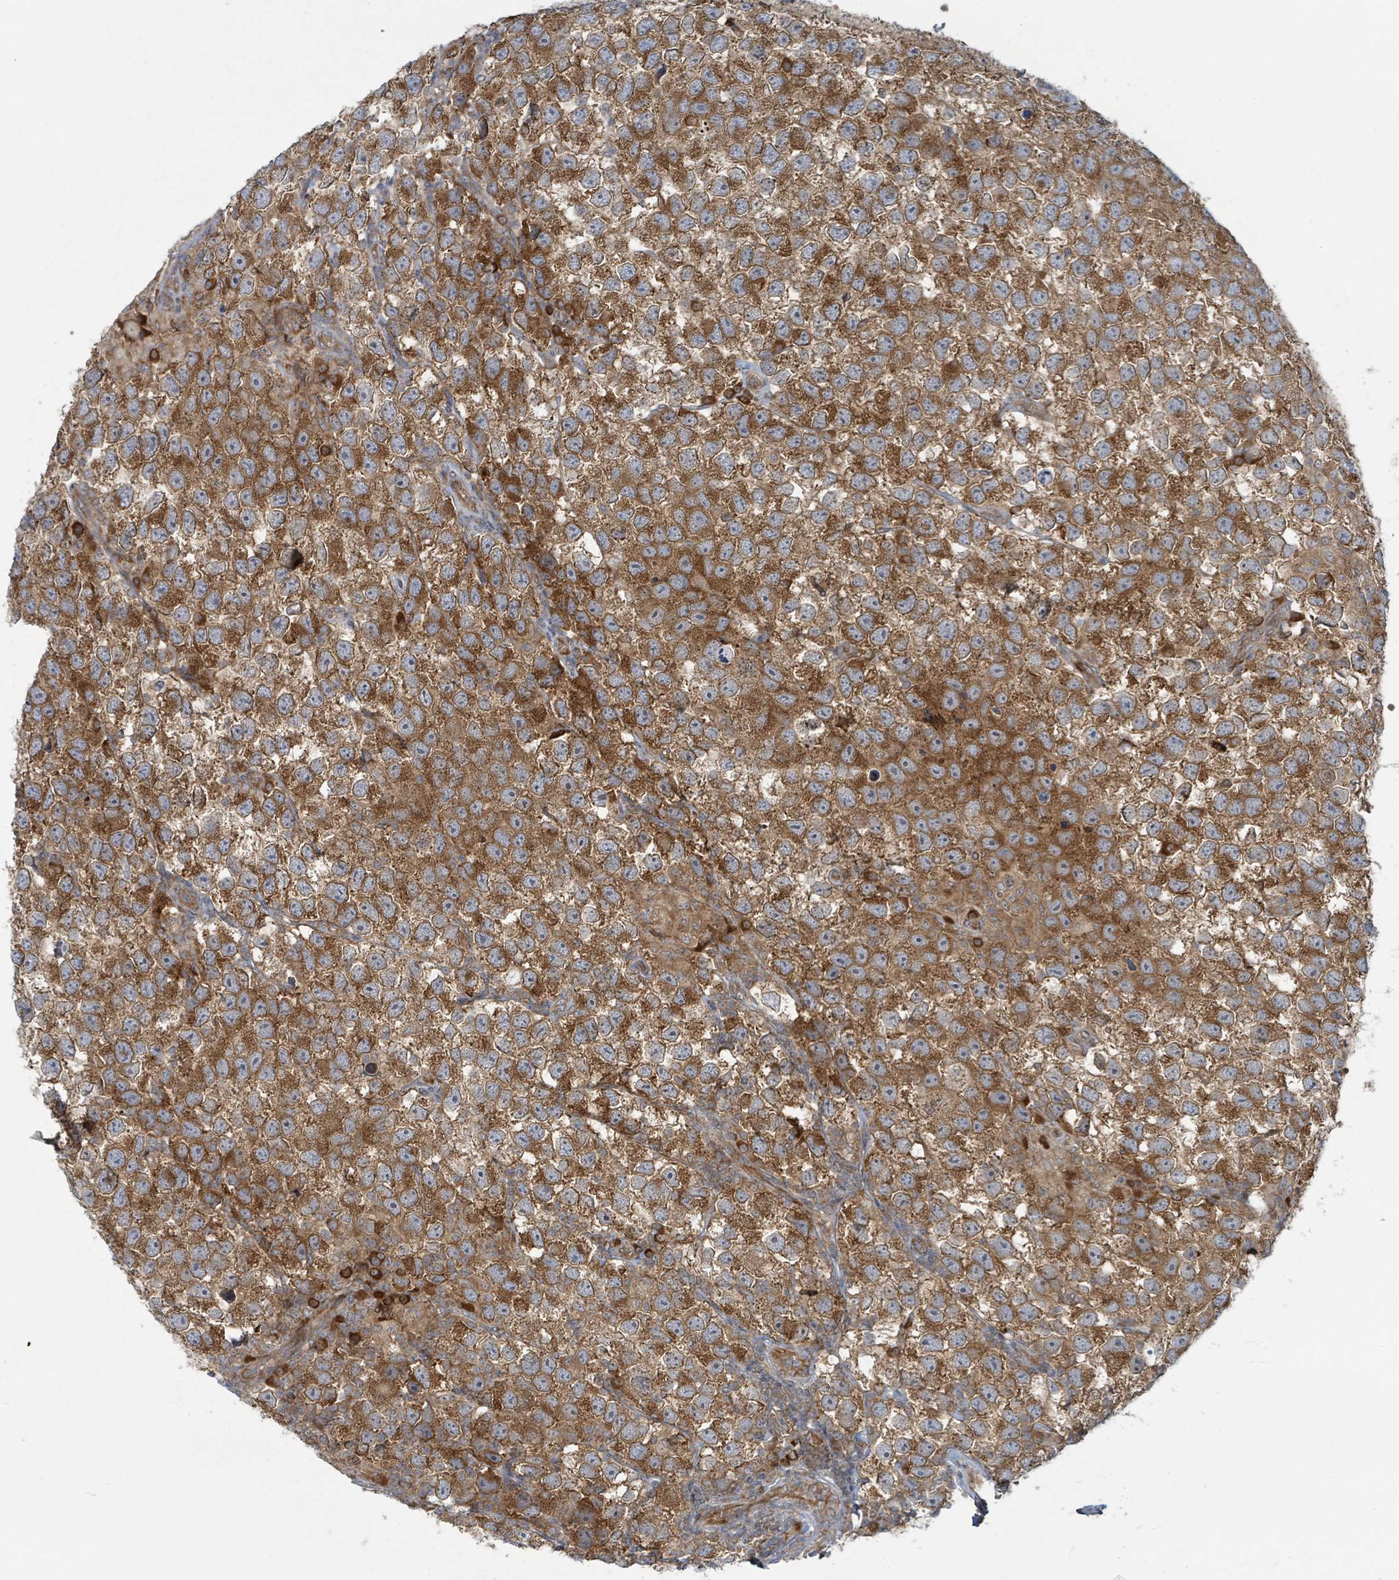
{"staining": {"intensity": "strong", "quantity": ">75%", "location": "cytoplasmic/membranous"}, "tissue": "testis cancer", "cell_type": "Tumor cells", "image_type": "cancer", "snomed": [{"axis": "morphology", "description": "Seminoma, NOS"}, {"axis": "topography", "description": "Testis"}], "caption": "Immunohistochemical staining of human testis seminoma reveals high levels of strong cytoplasmic/membranous protein staining in about >75% of tumor cells.", "gene": "OR51E1", "patient": {"sex": "male", "age": 26}}